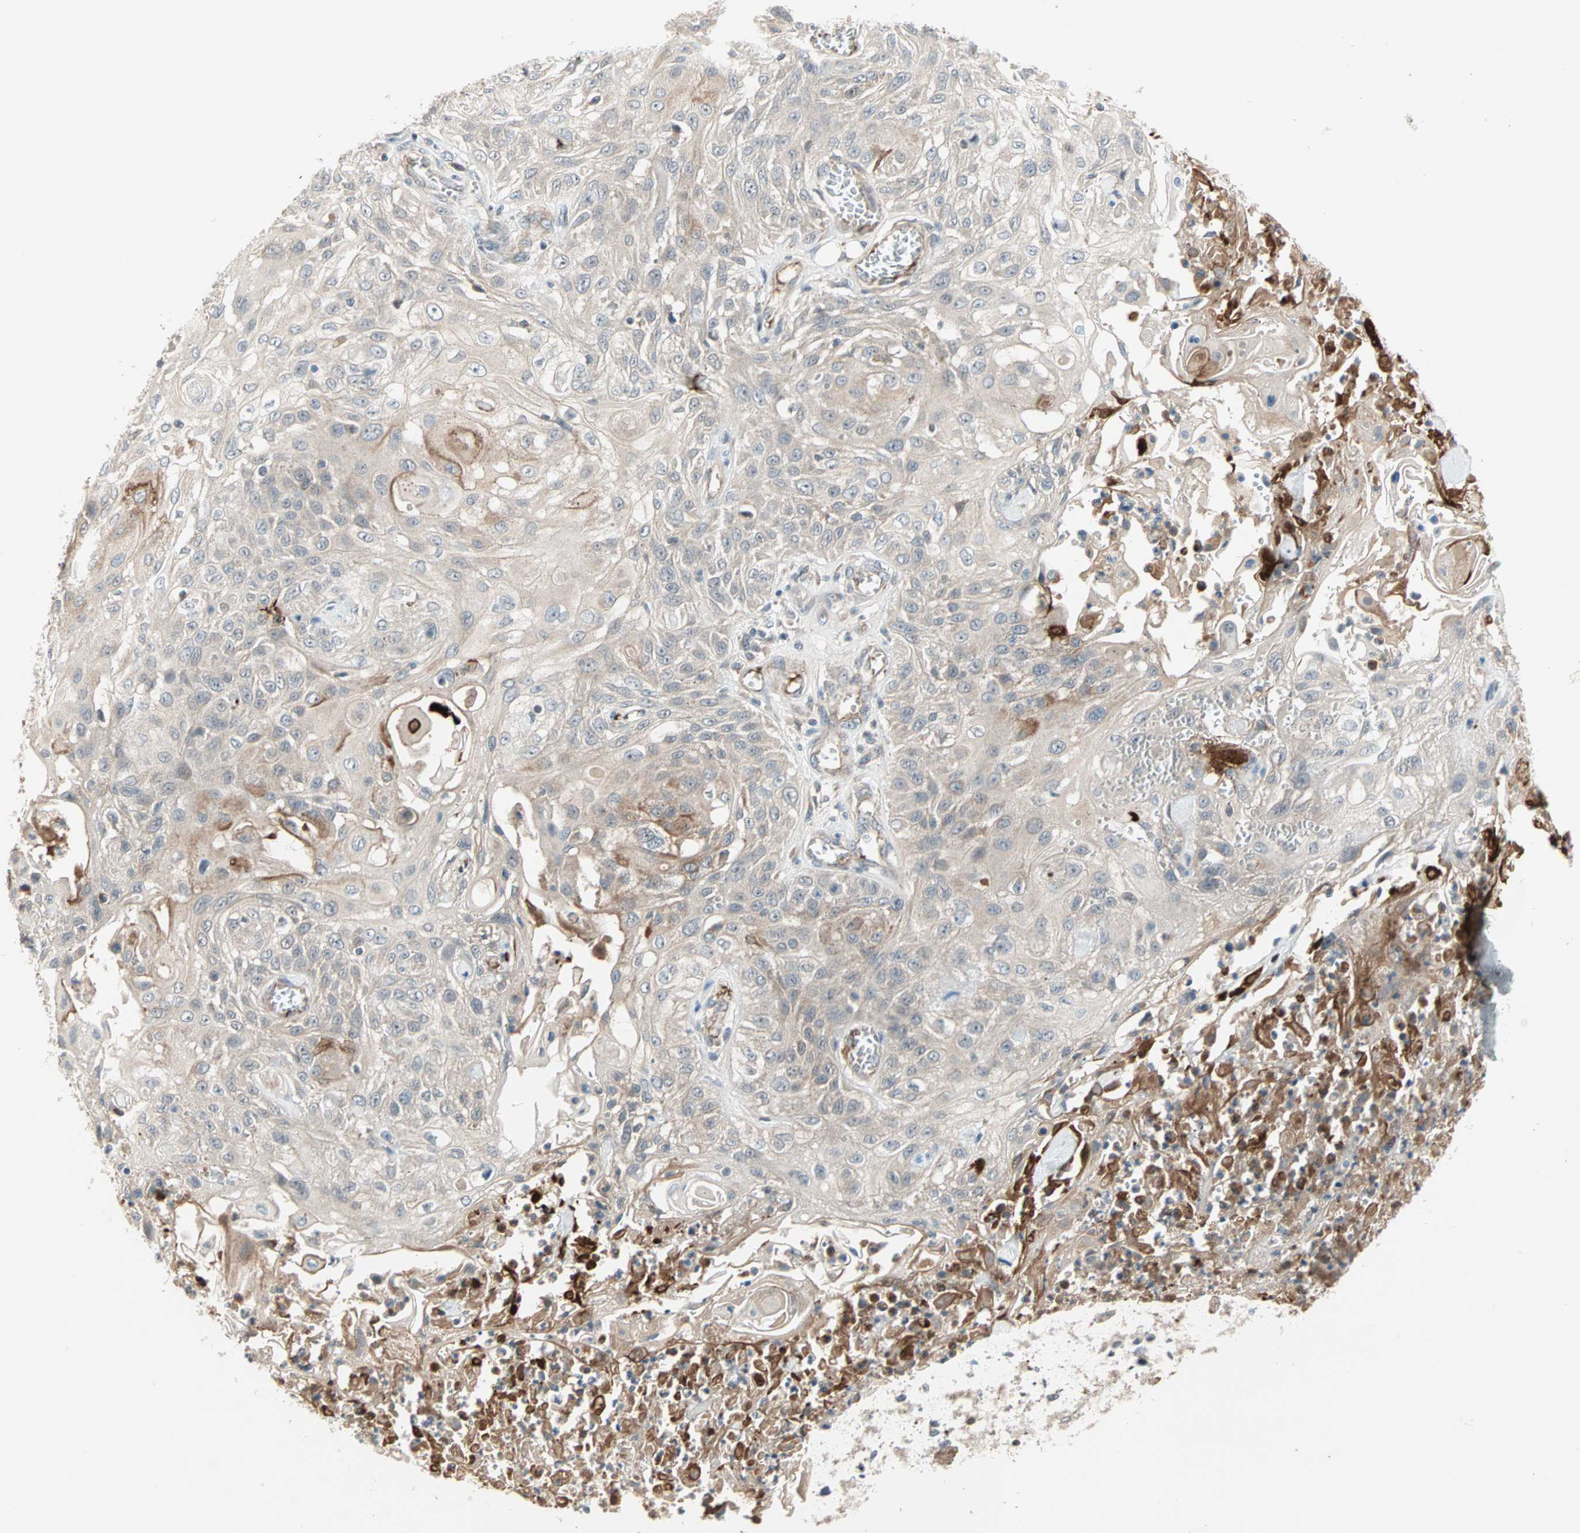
{"staining": {"intensity": "weak", "quantity": ">75%", "location": "cytoplasmic/membranous"}, "tissue": "skin cancer", "cell_type": "Tumor cells", "image_type": "cancer", "snomed": [{"axis": "morphology", "description": "Squamous cell carcinoma, NOS"}, {"axis": "morphology", "description": "Squamous cell carcinoma, metastatic, NOS"}, {"axis": "topography", "description": "Skin"}, {"axis": "topography", "description": "Lymph node"}], "caption": "This is a photomicrograph of IHC staining of skin cancer (metastatic squamous cell carcinoma), which shows weak positivity in the cytoplasmic/membranous of tumor cells.", "gene": "PROS1", "patient": {"sex": "male", "age": 75}}